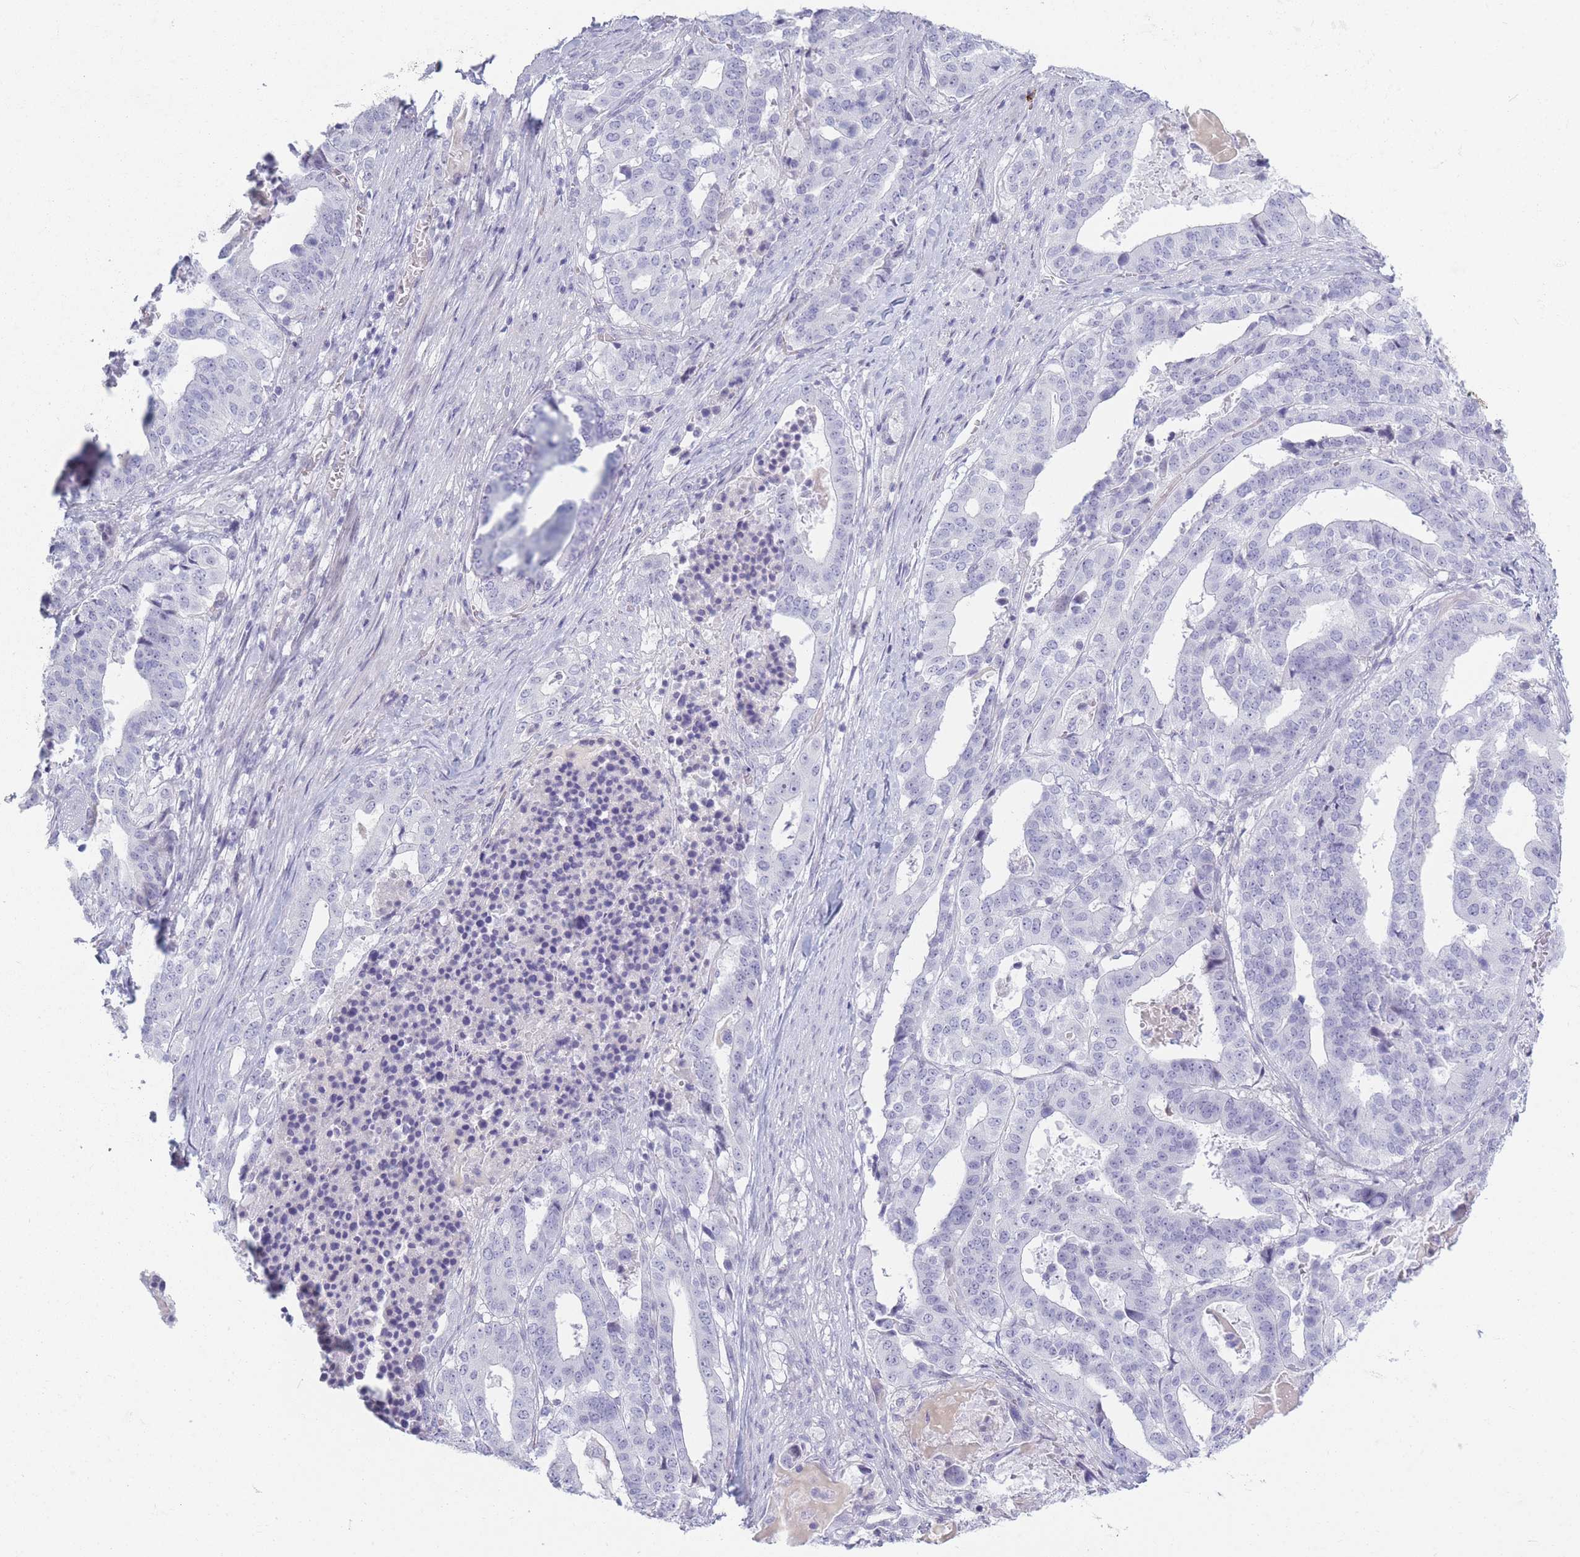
{"staining": {"intensity": "negative", "quantity": "none", "location": "none"}, "tissue": "stomach cancer", "cell_type": "Tumor cells", "image_type": "cancer", "snomed": [{"axis": "morphology", "description": "Adenocarcinoma, NOS"}, {"axis": "topography", "description": "Stomach"}], "caption": "Immunohistochemistry of adenocarcinoma (stomach) demonstrates no expression in tumor cells. The staining is performed using DAB (3,3'-diaminobenzidine) brown chromogen with nuclei counter-stained in using hematoxylin.", "gene": "PLEKHG2", "patient": {"sex": "male", "age": 48}}